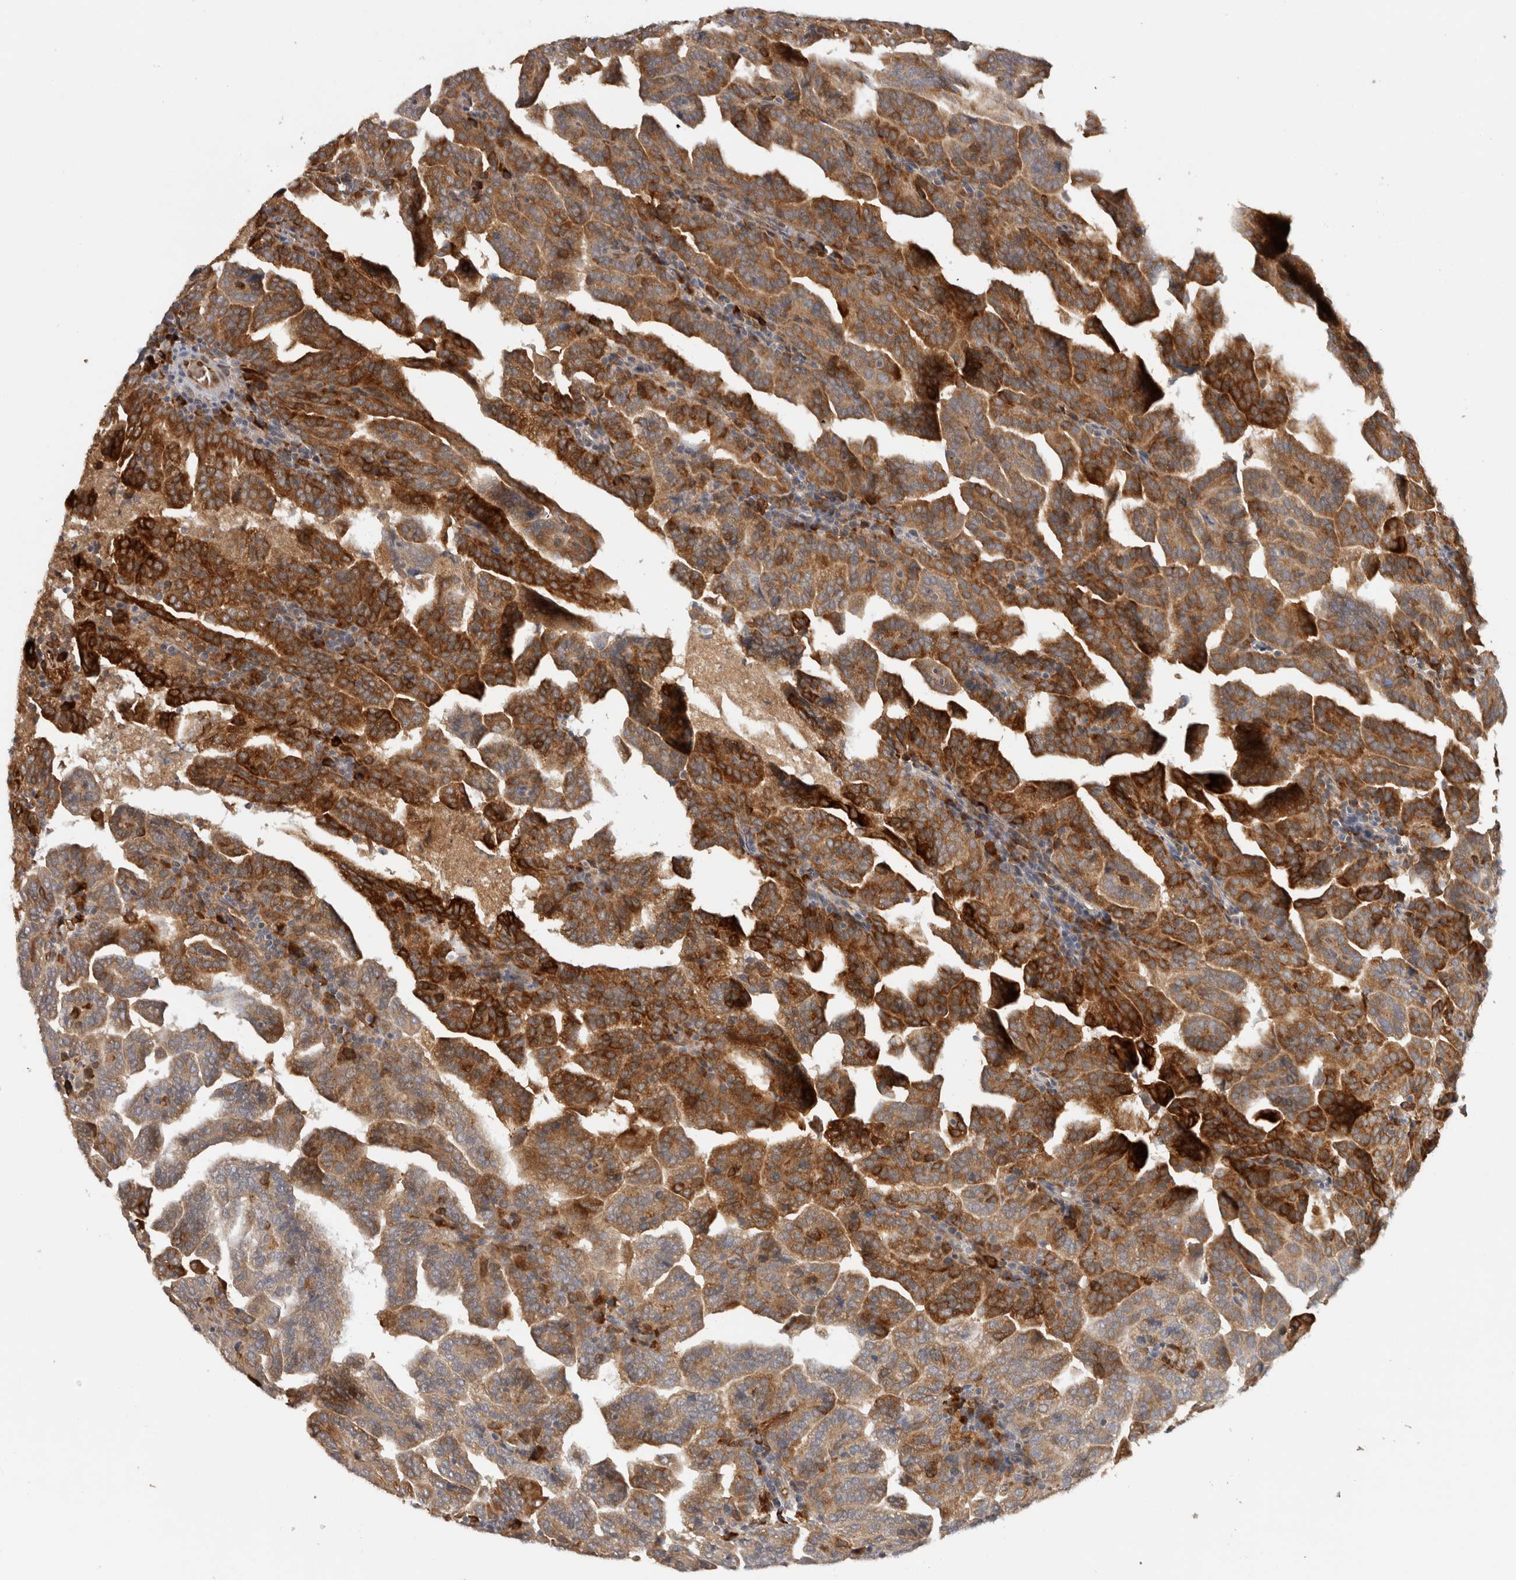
{"staining": {"intensity": "strong", "quantity": ">75%", "location": "cytoplasmic/membranous"}, "tissue": "renal cancer", "cell_type": "Tumor cells", "image_type": "cancer", "snomed": [{"axis": "morphology", "description": "Adenocarcinoma, NOS"}, {"axis": "topography", "description": "Kidney"}], "caption": "This is an image of IHC staining of adenocarcinoma (renal), which shows strong staining in the cytoplasmic/membranous of tumor cells.", "gene": "APOL2", "patient": {"sex": "male", "age": 61}}